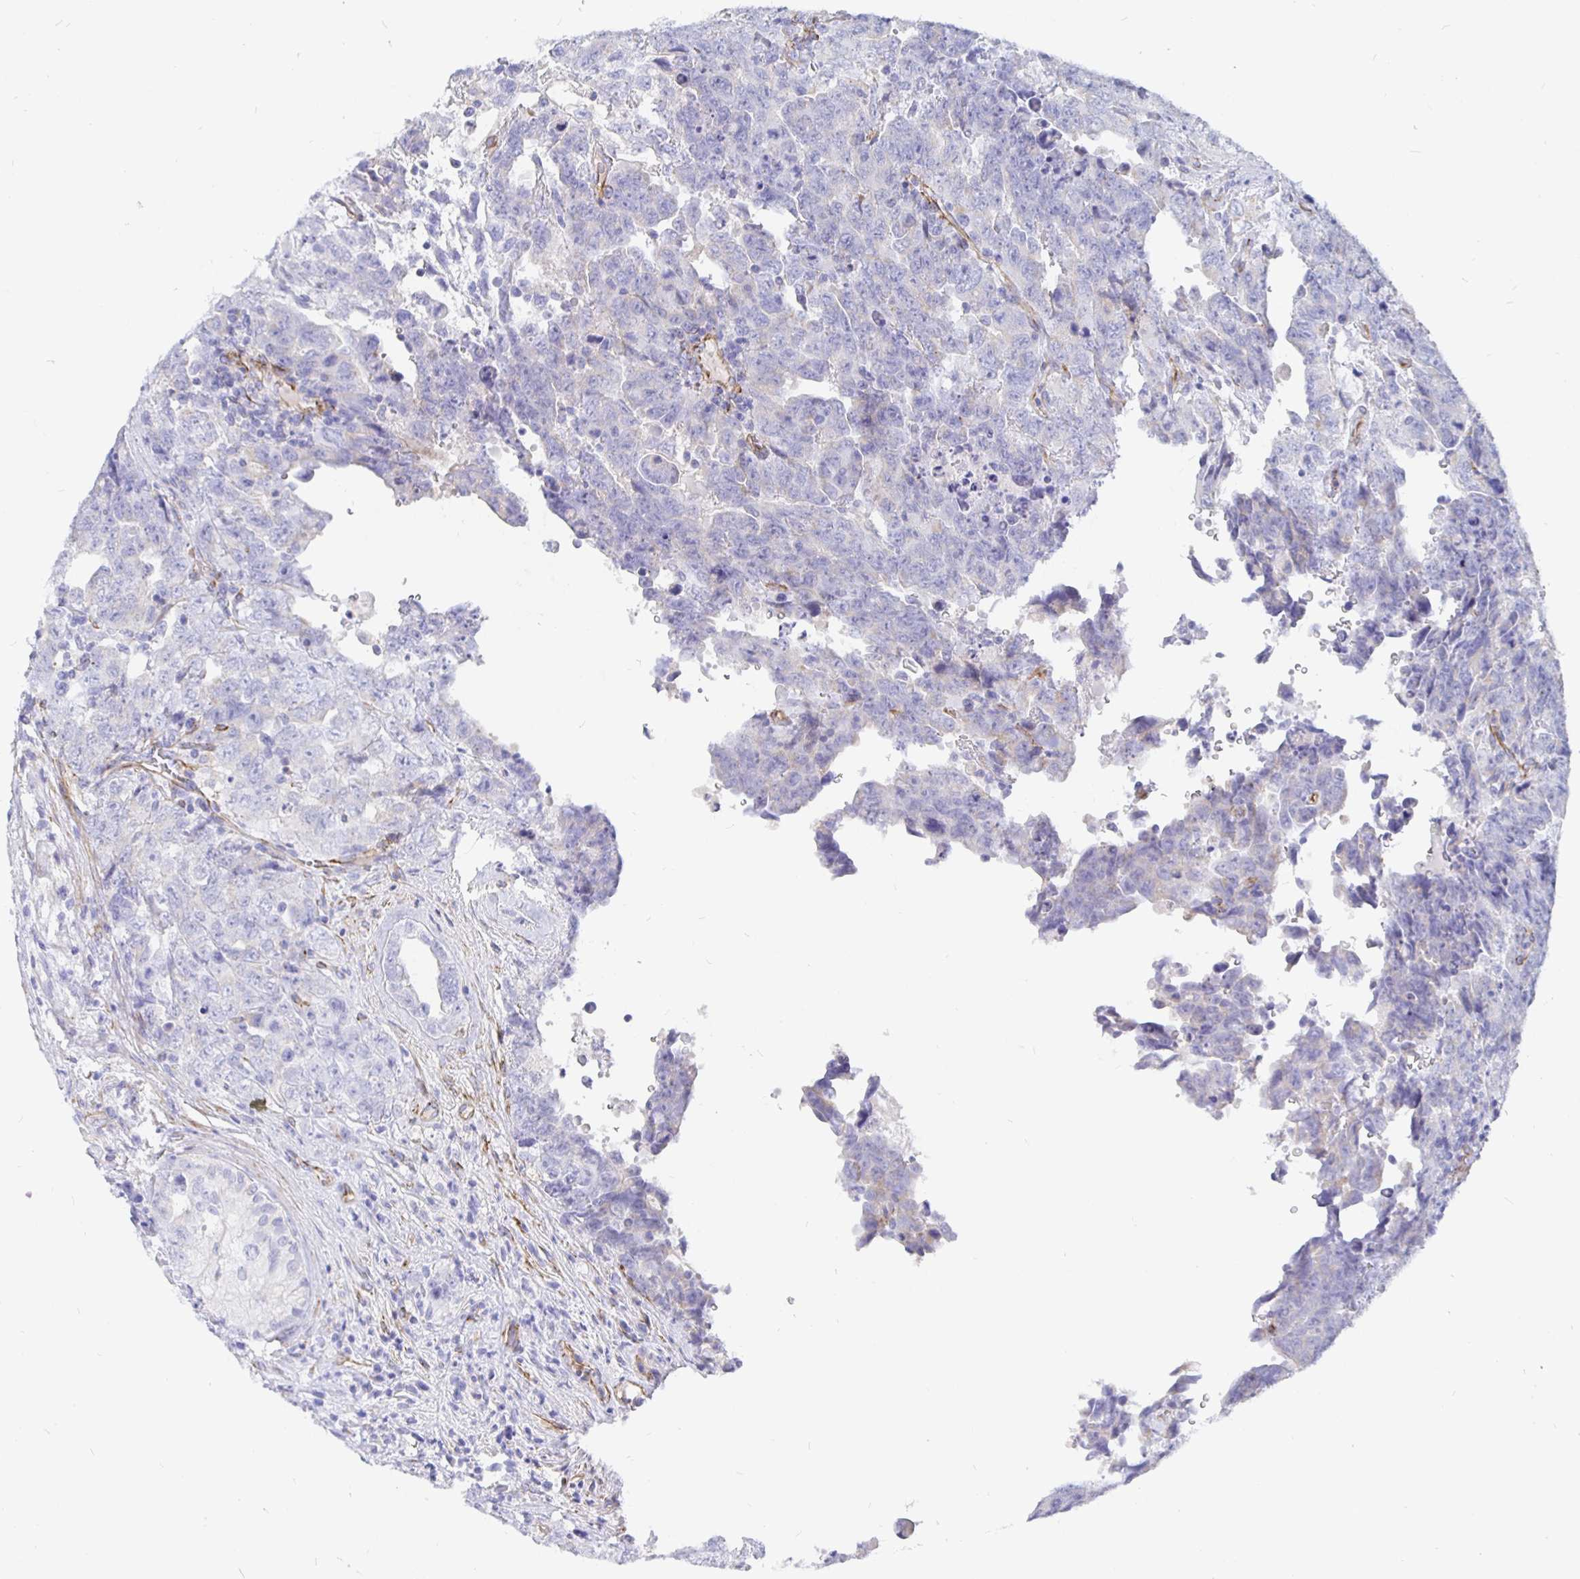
{"staining": {"intensity": "negative", "quantity": "none", "location": "none"}, "tissue": "testis cancer", "cell_type": "Tumor cells", "image_type": "cancer", "snomed": [{"axis": "morphology", "description": "Carcinoma, Embryonal, NOS"}, {"axis": "topography", "description": "Testis"}], "caption": "A micrograph of embryonal carcinoma (testis) stained for a protein displays no brown staining in tumor cells. (DAB immunohistochemistry, high magnification).", "gene": "COX16", "patient": {"sex": "male", "age": 24}}